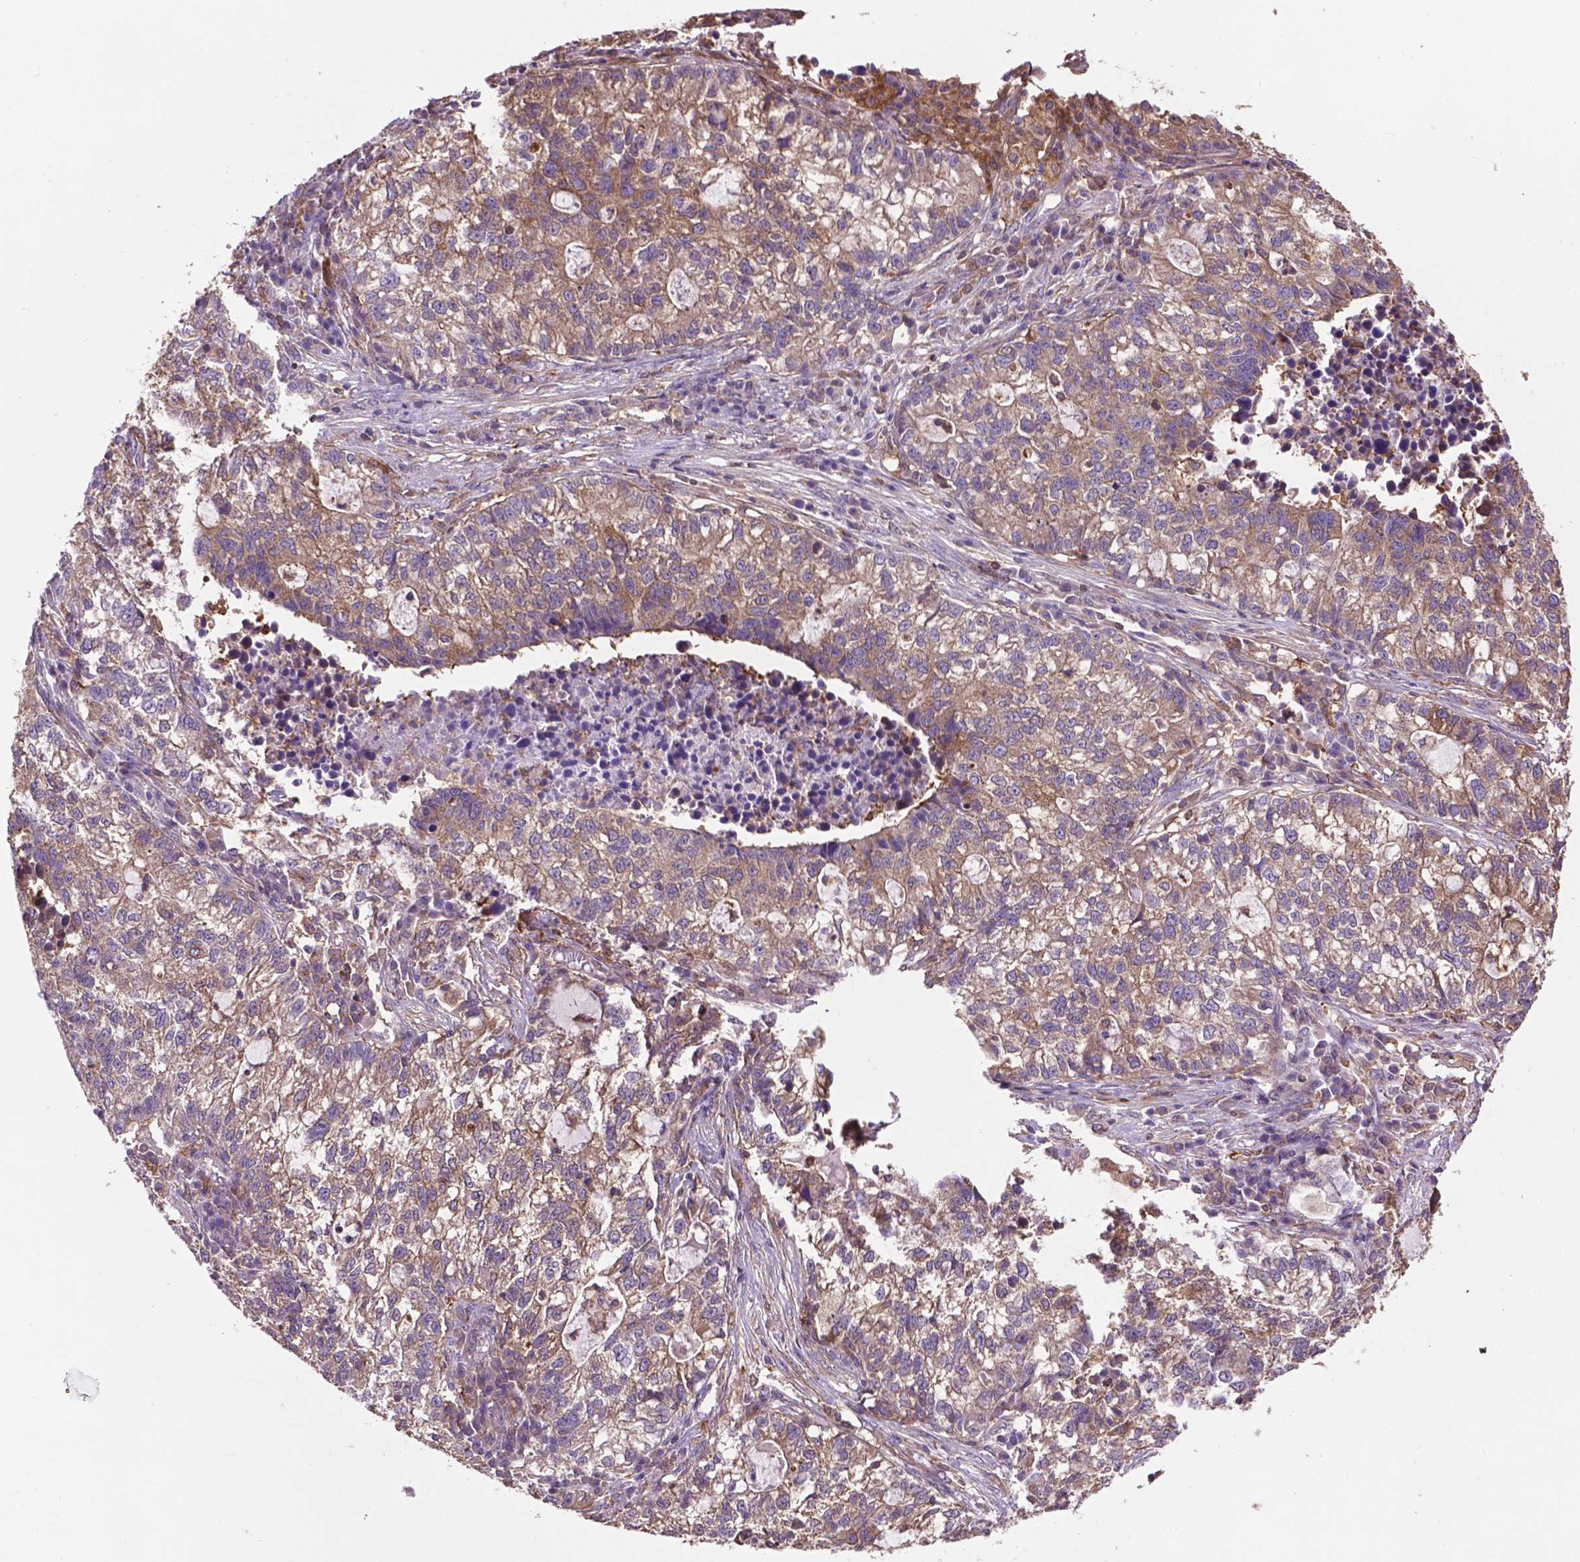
{"staining": {"intensity": "moderate", "quantity": ">75%", "location": "cytoplasmic/membranous"}, "tissue": "lung cancer", "cell_type": "Tumor cells", "image_type": "cancer", "snomed": [{"axis": "morphology", "description": "Adenocarcinoma, NOS"}, {"axis": "topography", "description": "Lung"}], "caption": "Brown immunohistochemical staining in lung adenocarcinoma reveals moderate cytoplasmic/membranous positivity in approximately >75% of tumor cells. (Brightfield microscopy of DAB IHC at high magnification).", "gene": "SMAD3", "patient": {"sex": "male", "age": 57}}